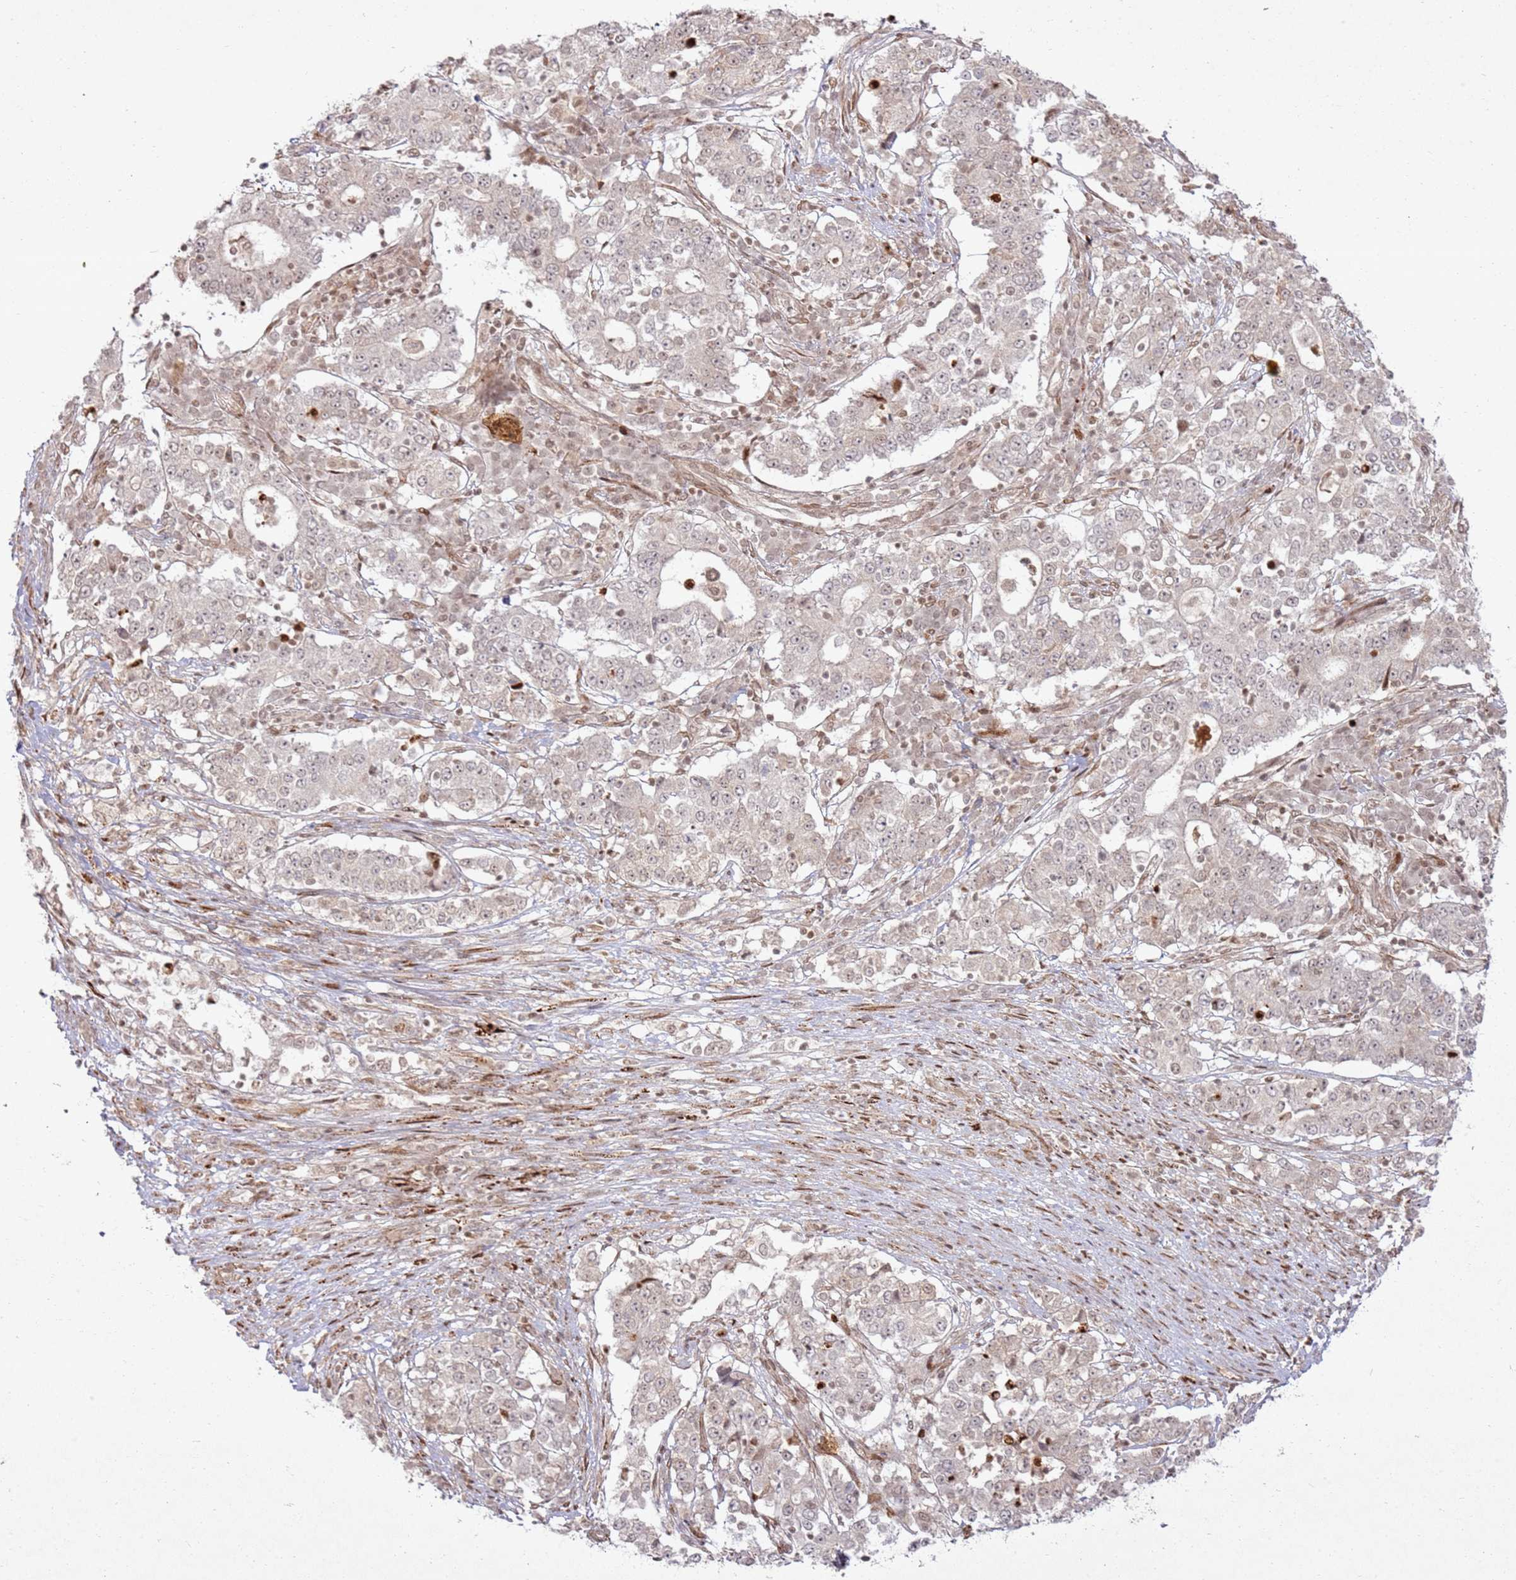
{"staining": {"intensity": "weak", "quantity": "<25%", "location": "cytoplasmic/membranous,nuclear"}, "tissue": "stomach cancer", "cell_type": "Tumor cells", "image_type": "cancer", "snomed": [{"axis": "morphology", "description": "Adenocarcinoma, NOS"}, {"axis": "topography", "description": "Stomach"}], "caption": "A photomicrograph of human adenocarcinoma (stomach) is negative for staining in tumor cells.", "gene": "KLHL36", "patient": {"sex": "male", "age": 59}}